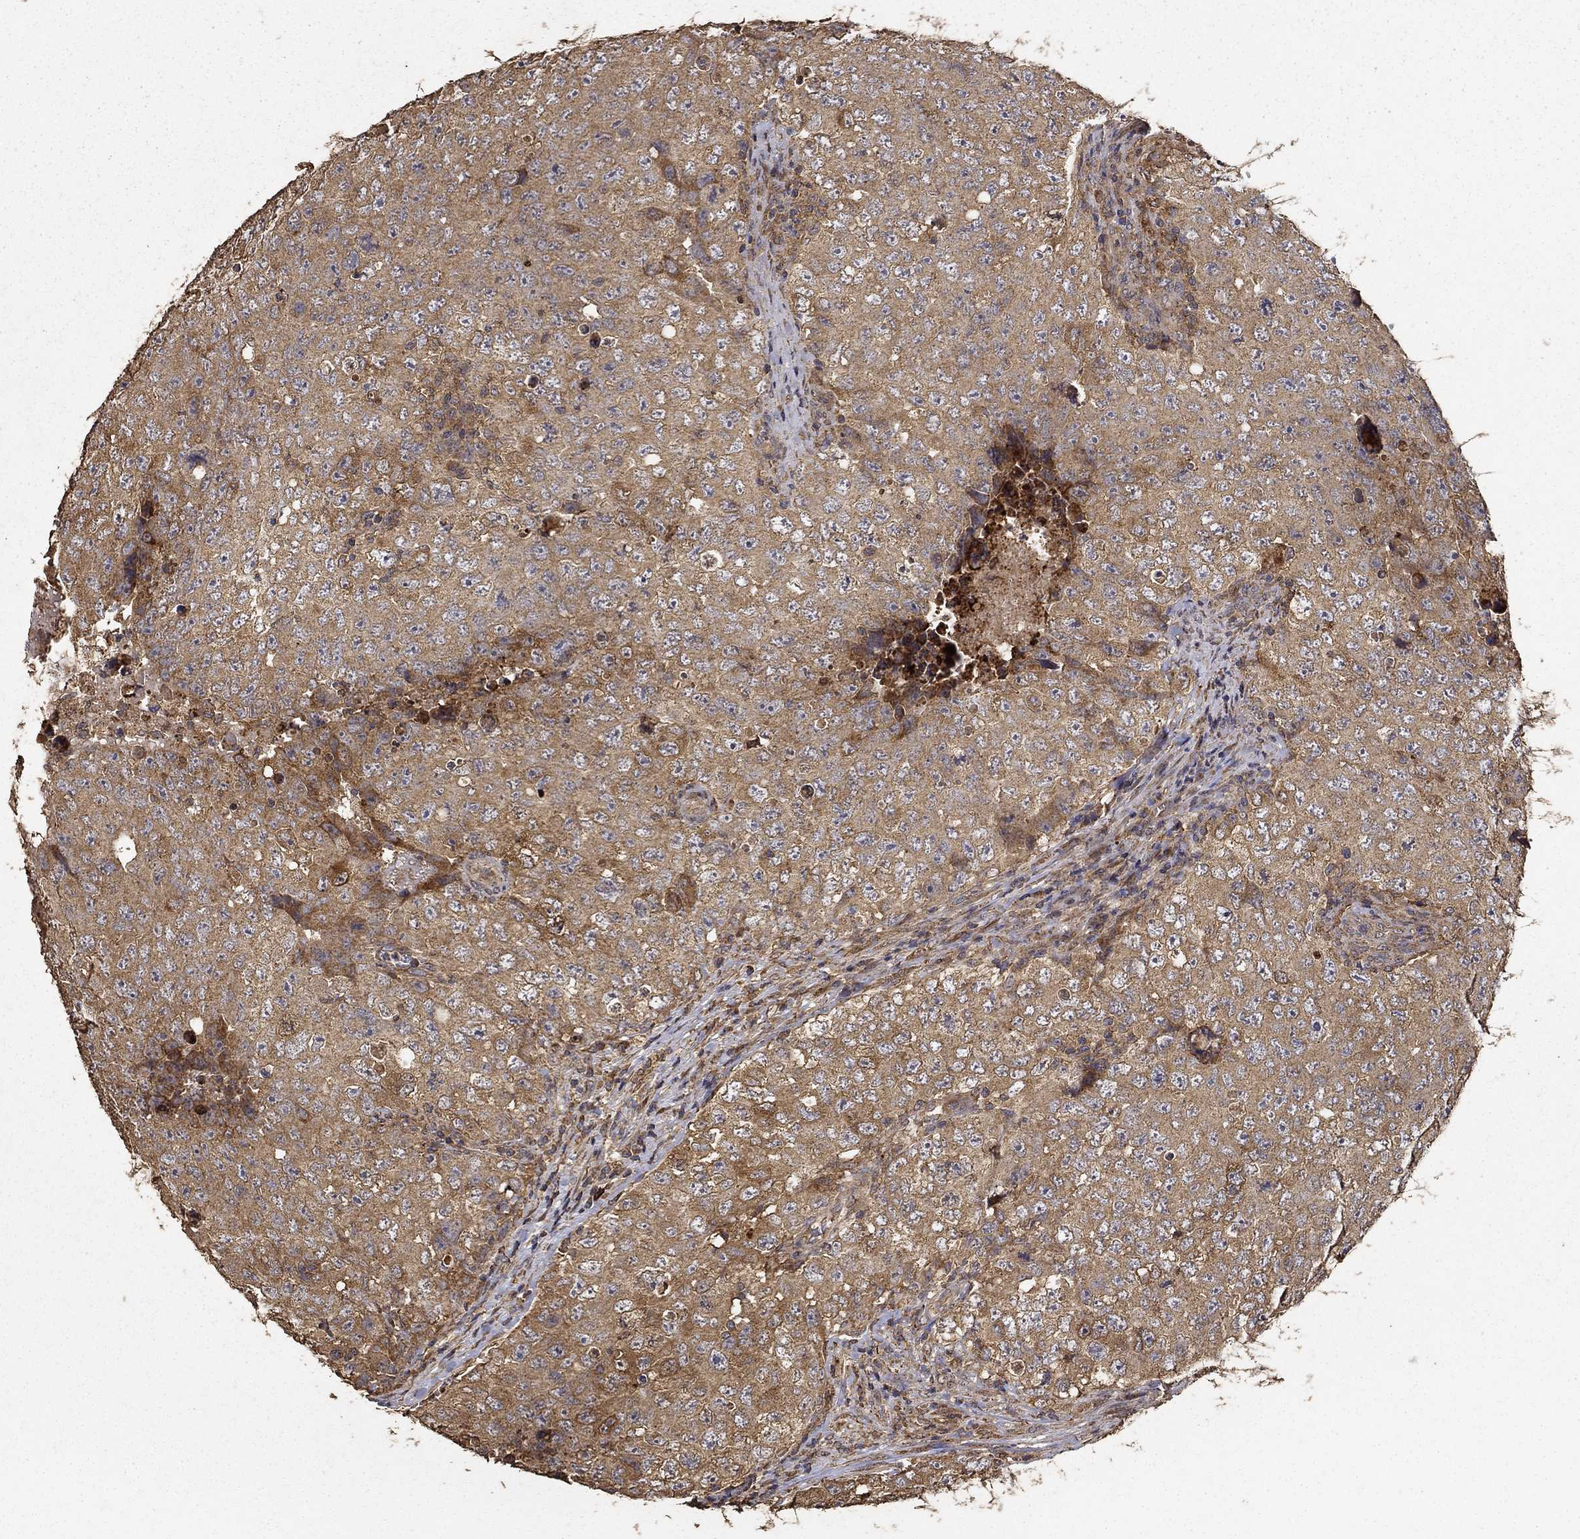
{"staining": {"intensity": "moderate", "quantity": ">75%", "location": "cytoplasmic/membranous"}, "tissue": "testis cancer", "cell_type": "Tumor cells", "image_type": "cancer", "snomed": [{"axis": "morphology", "description": "Seminoma, NOS"}, {"axis": "topography", "description": "Testis"}], "caption": "Immunohistochemistry staining of testis cancer, which exhibits medium levels of moderate cytoplasmic/membranous staining in approximately >75% of tumor cells indicating moderate cytoplasmic/membranous protein positivity. The staining was performed using DAB (3,3'-diaminobenzidine) (brown) for protein detection and nuclei were counterstained in hematoxylin (blue).", "gene": "IFRD1", "patient": {"sex": "male", "age": 34}}